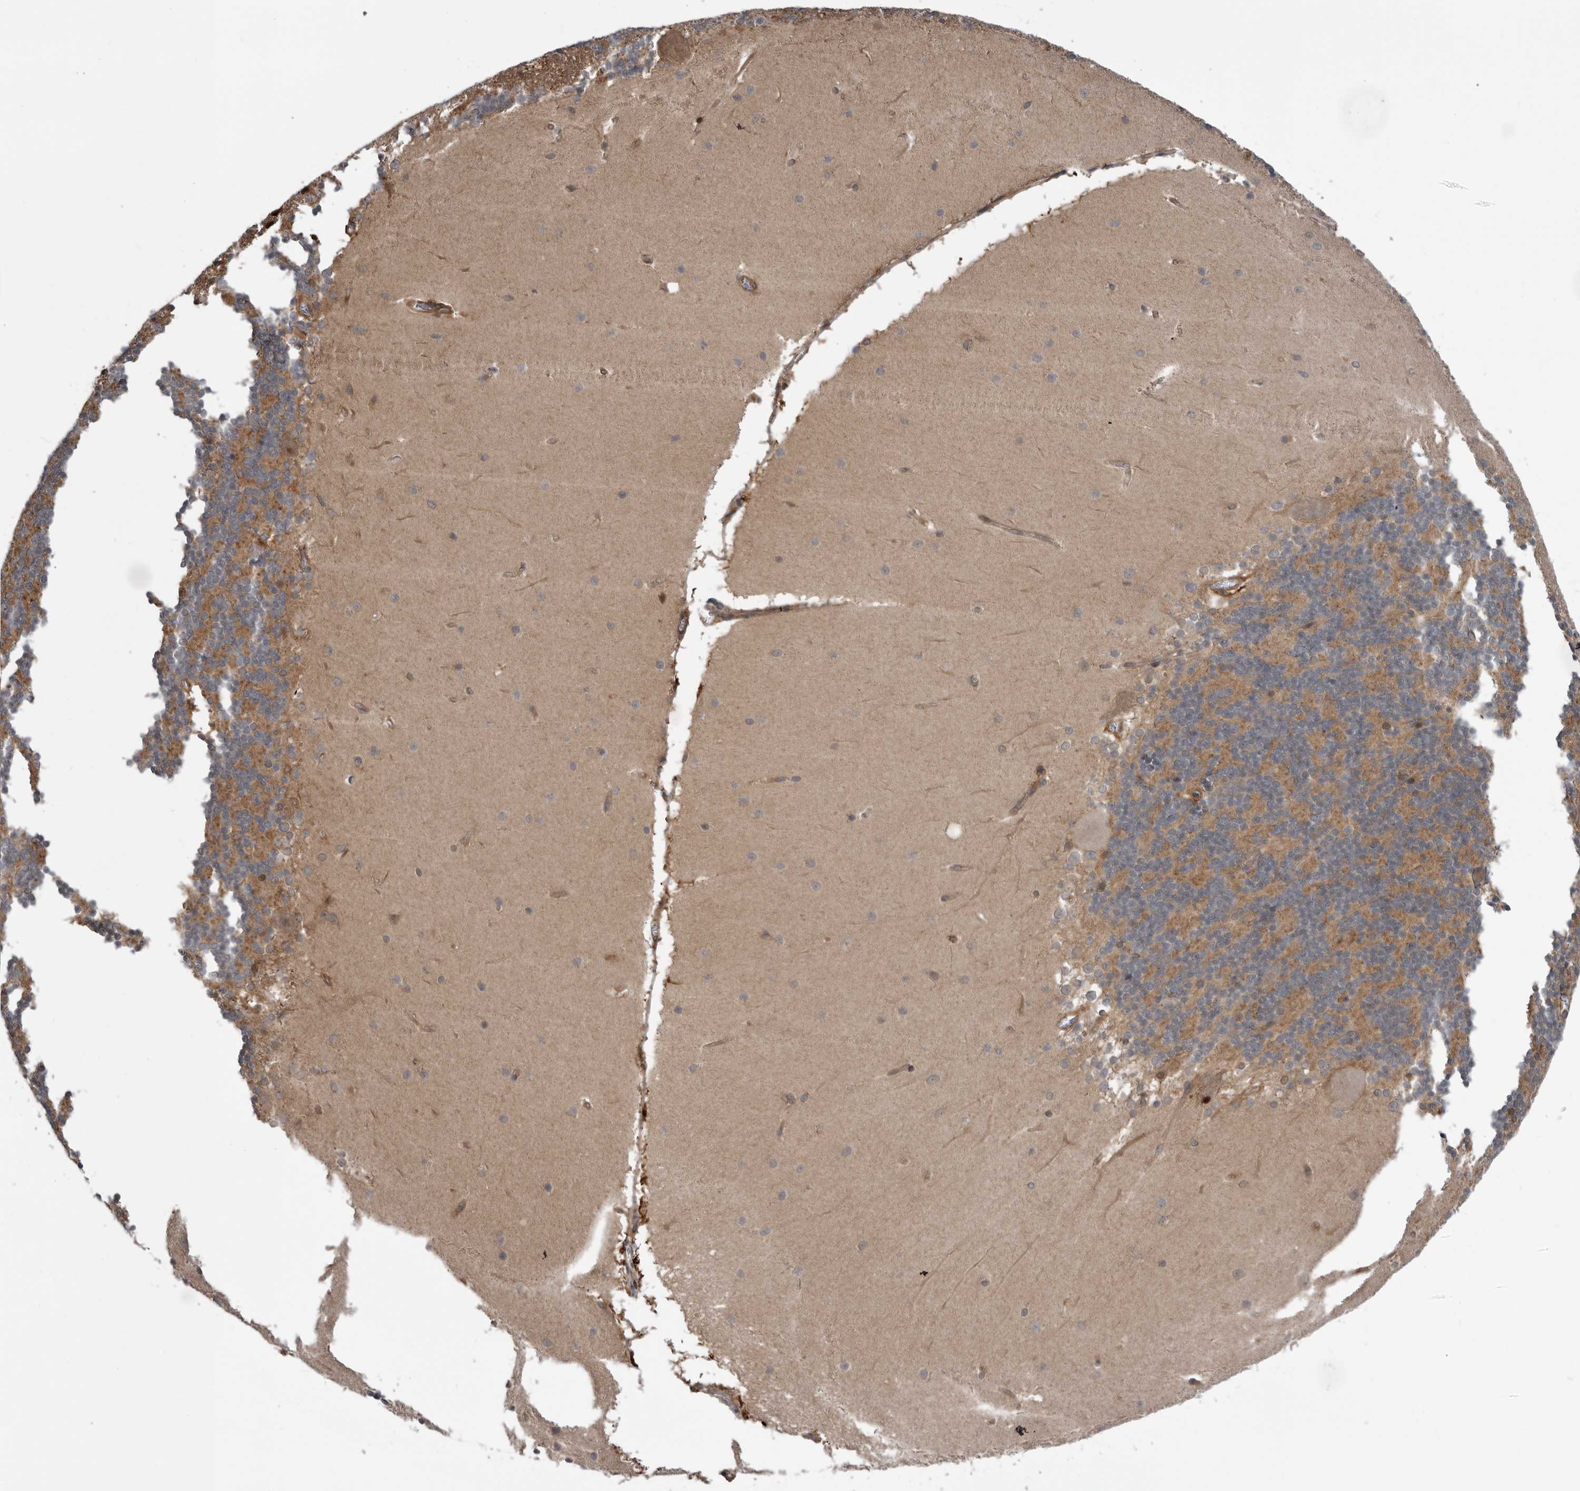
{"staining": {"intensity": "moderate", "quantity": ">75%", "location": "cytoplasmic/membranous"}, "tissue": "cerebellum", "cell_type": "Cells in granular layer", "image_type": "normal", "snomed": [{"axis": "morphology", "description": "Normal tissue, NOS"}, {"axis": "topography", "description": "Cerebellum"}], "caption": "Human cerebellum stained with a brown dye reveals moderate cytoplasmic/membranous positive staining in about >75% of cells in granular layer.", "gene": "RAB3GAP2", "patient": {"sex": "female", "age": 19}}